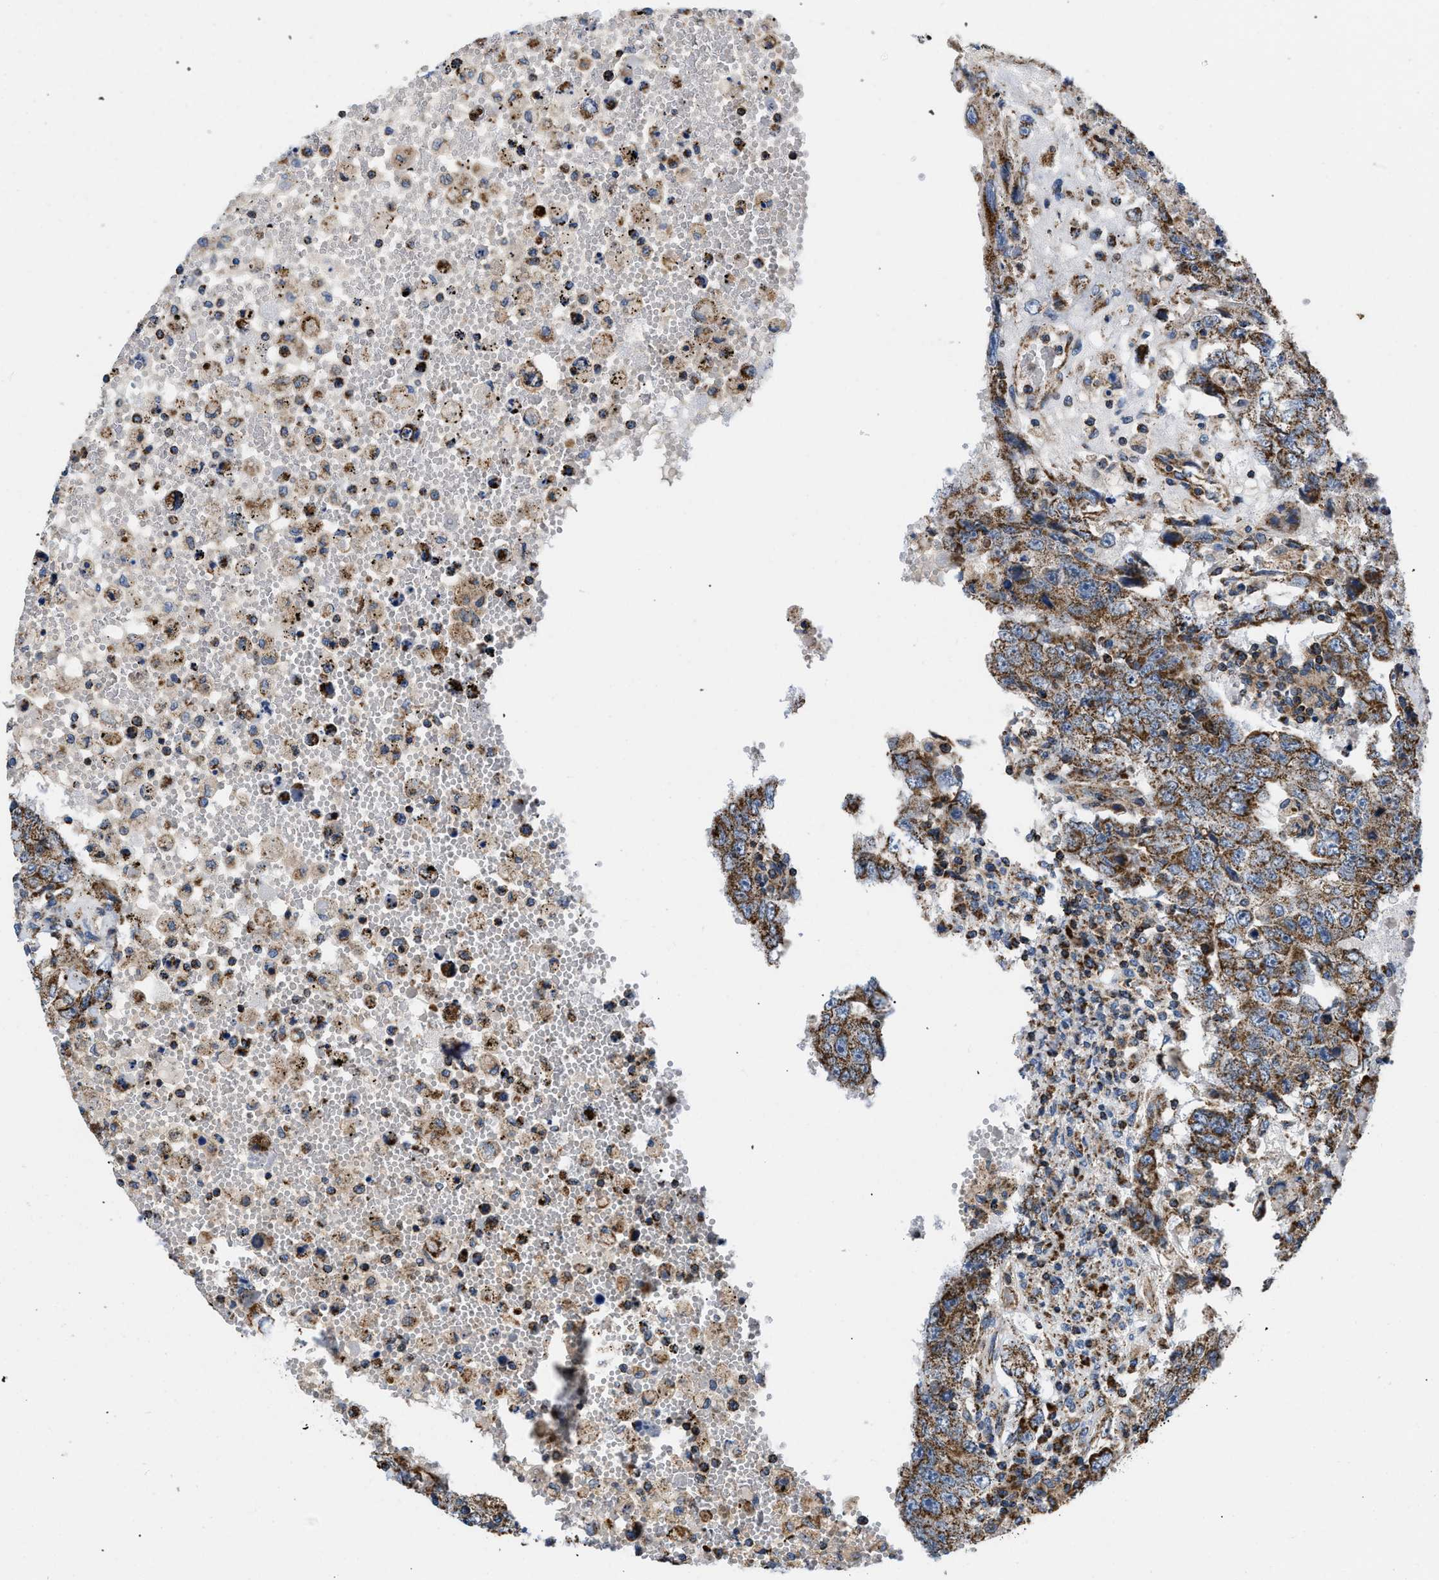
{"staining": {"intensity": "moderate", "quantity": ">75%", "location": "cytoplasmic/membranous"}, "tissue": "testis cancer", "cell_type": "Tumor cells", "image_type": "cancer", "snomed": [{"axis": "morphology", "description": "Carcinoma, Embryonal, NOS"}, {"axis": "topography", "description": "Testis"}], "caption": "The image shows a brown stain indicating the presence of a protein in the cytoplasmic/membranous of tumor cells in embryonal carcinoma (testis).", "gene": "OPTN", "patient": {"sex": "male", "age": 26}}